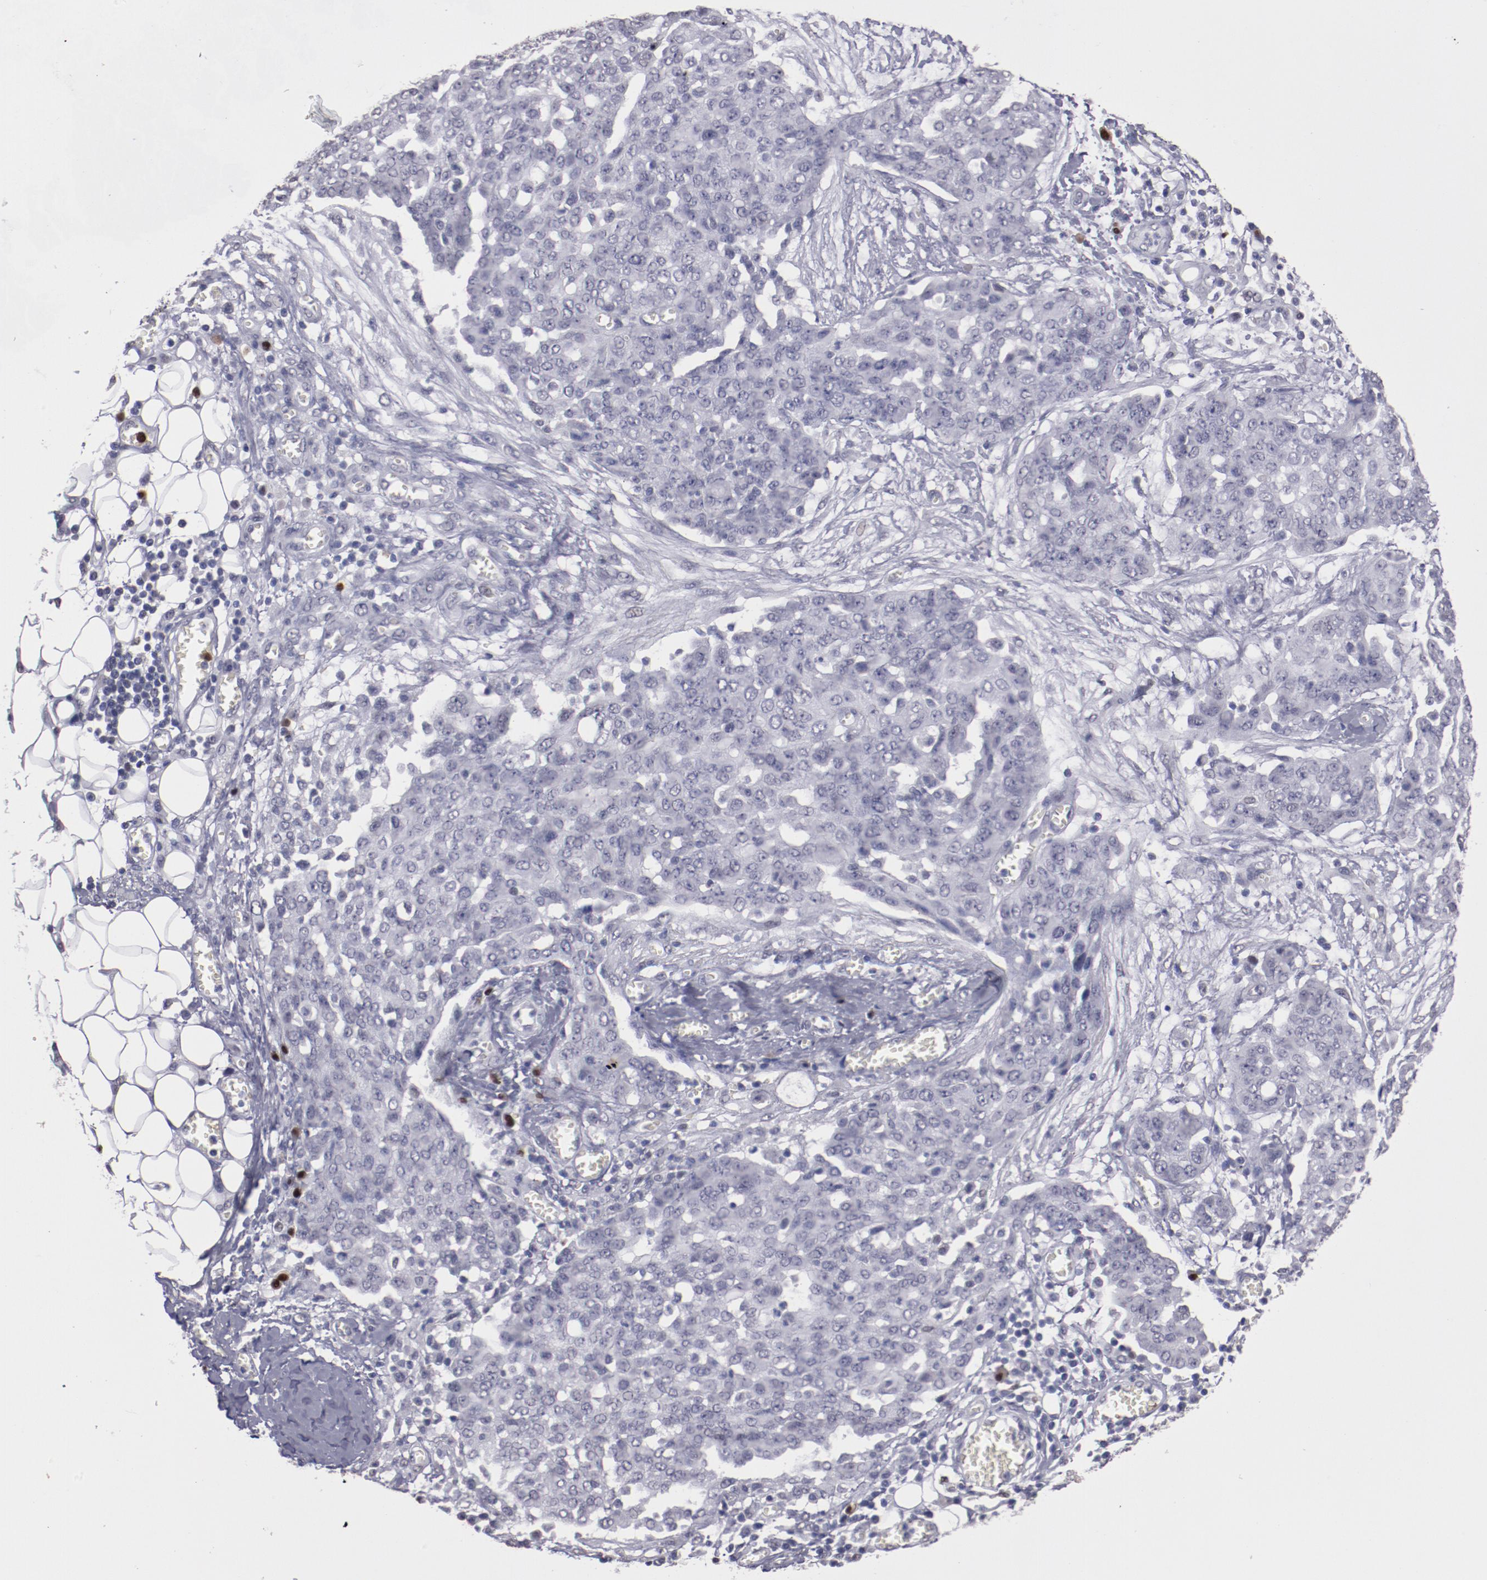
{"staining": {"intensity": "negative", "quantity": "none", "location": "none"}, "tissue": "ovarian cancer", "cell_type": "Tumor cells", "image_type": "cancer", "snomed": [{"axis": "morphology", "description": "Cystadenocarcinoma, serous, NOS"}, {"axis": "topography", "description": "Soft tissue"}, {"axis": "topography", "description": "Ovary"}], "caption": "Tumor cells show no significant protein staining in serous cystadenocarcinoma (ovarian). (Brightfield microscopy of DAB (3,3'-diaminobenzidine) immunohistochemistry at high magnification).", "gene": "IRF4", "patient": {"sex": "female", "age": 57}}